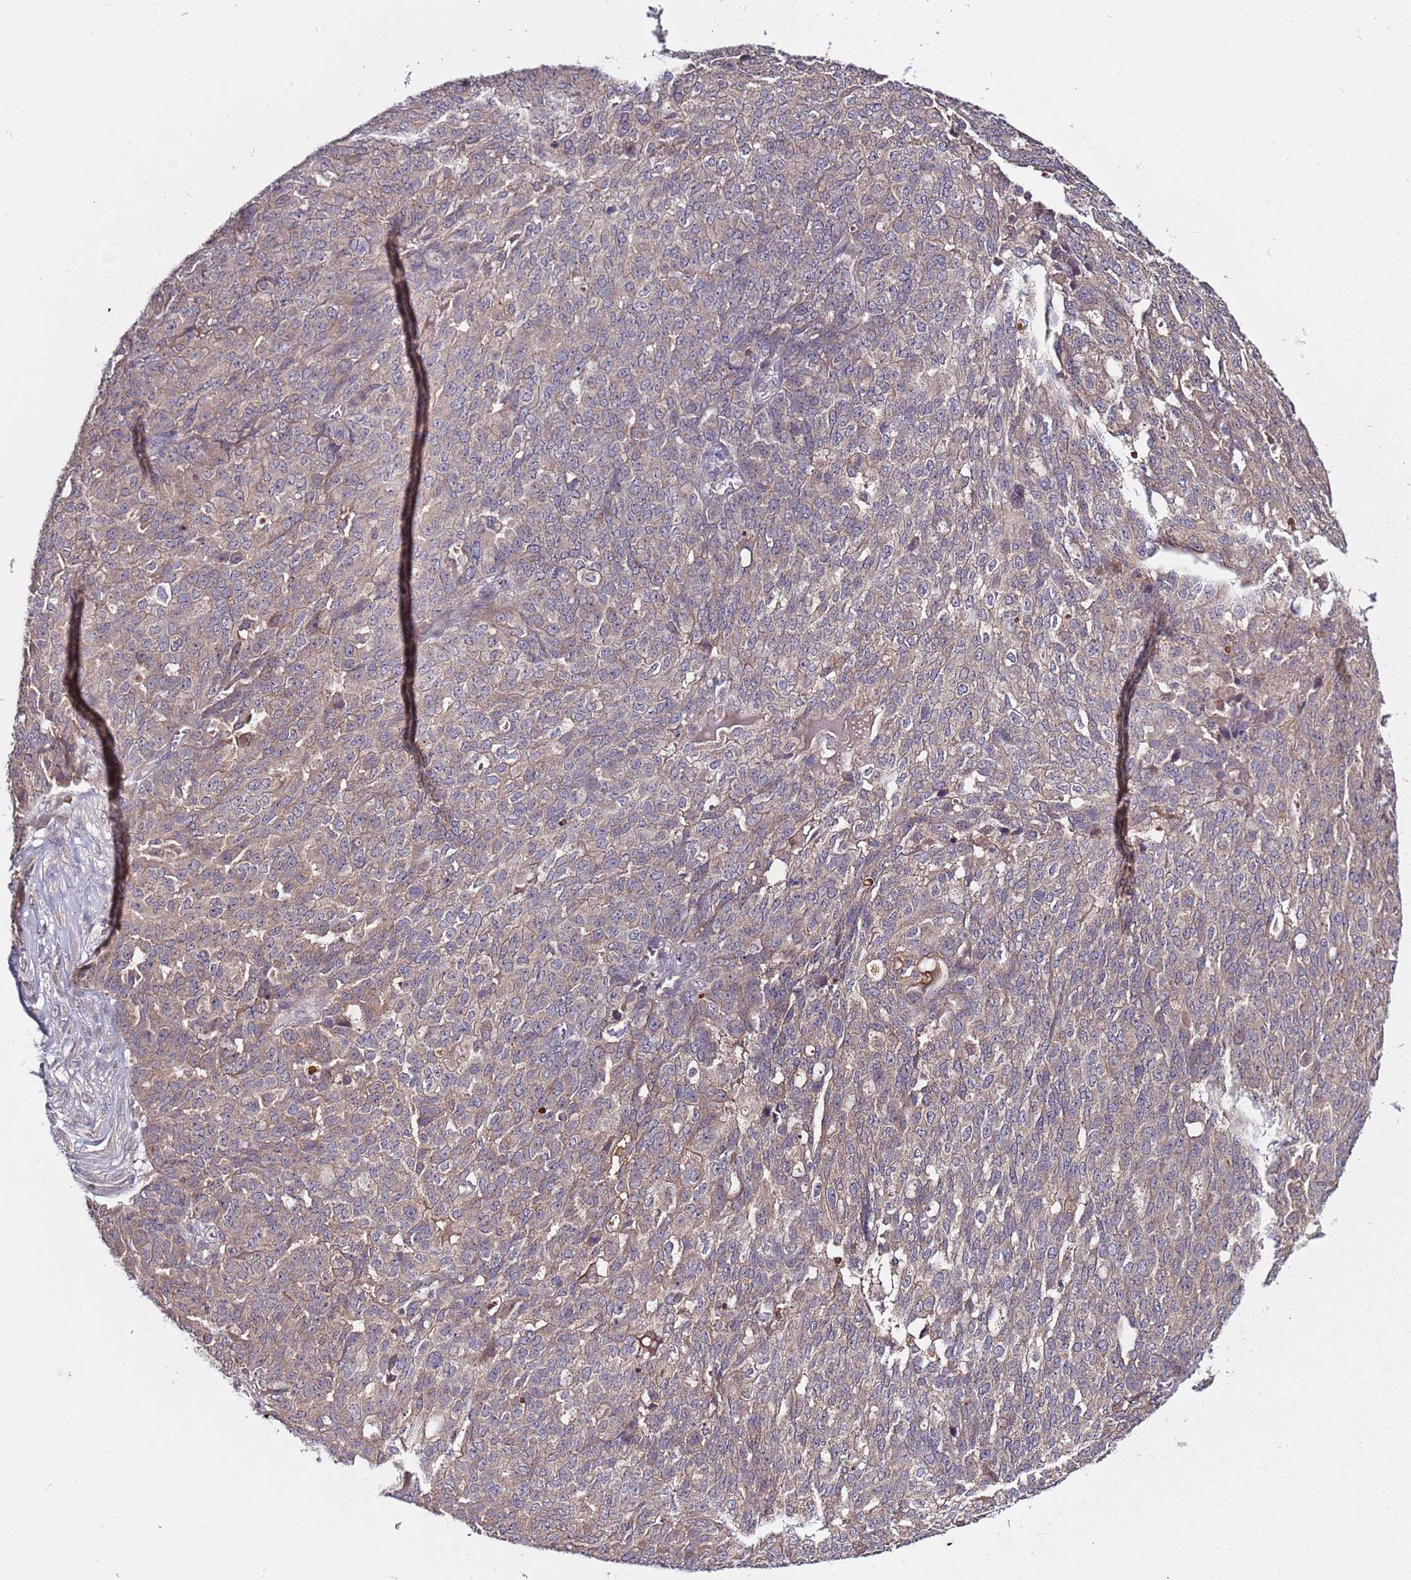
{"staining": {"intensity": "weak", "quantity": "25%-75%", "location": "cytoplasmic/membranous"}, "tissue": "ovarian cancer", "cell_type": "Tumor cells", "image_type": "cancer", "snomed": [{"axis": "morphology", "description": "Cystadenocarcinoma, serous, NOS"}, {"axis": "topography", "description": "Soft tissue"}, {"axis": "topography", "description": "Ovary"}], "caption": "Weak cytoplasmic/membranous expression is seen in approximately 25%-75% of tumor cells in serous cystadenocarcinoma (ovarian).", "gene": "USP32", "patient": {"sex": "female", "age": 57}}